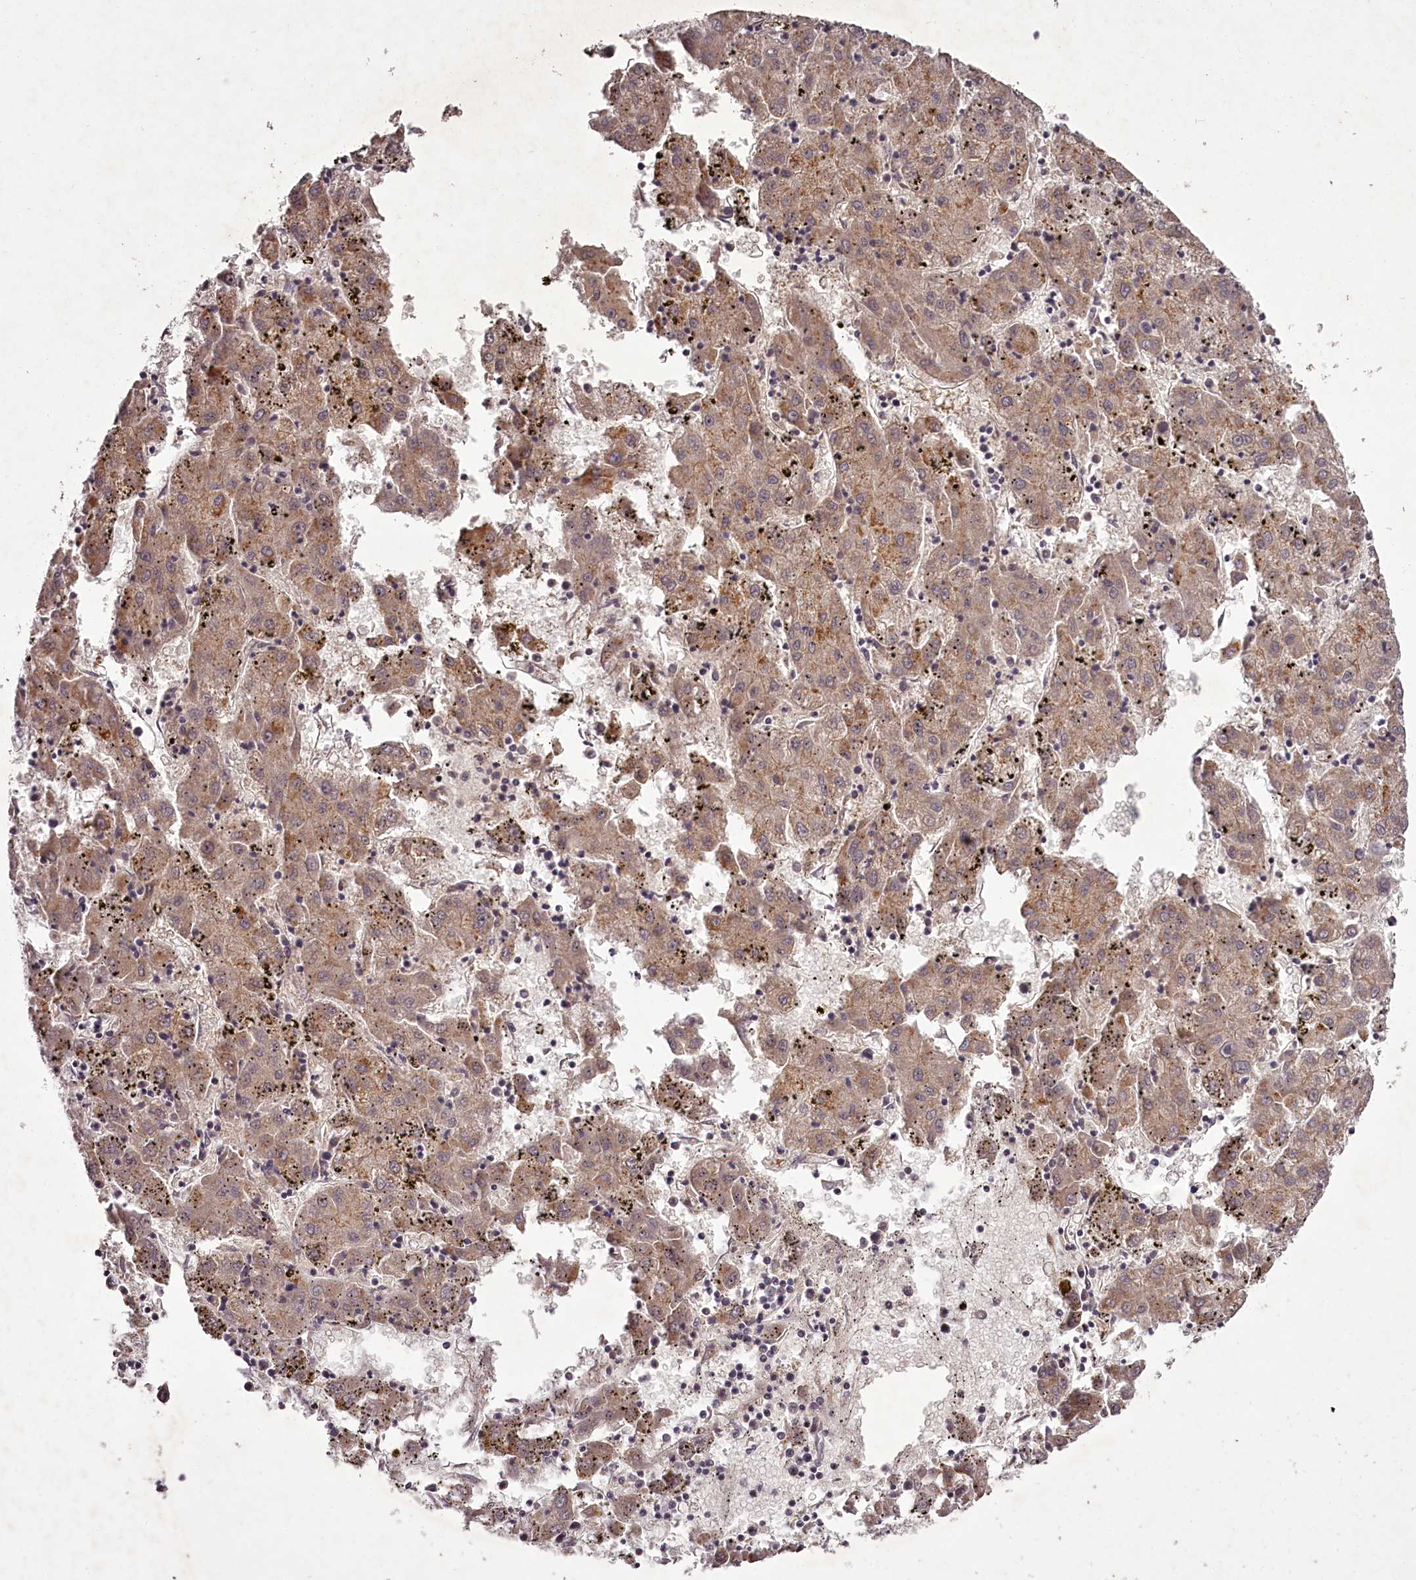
{"staining": {"intensity": "moderate", "quantity": ">75%", "location": "cytoplasmic/membranous"}, "tissue": "liver cancer", "cell_type": "Tumor cells", "image_type": "cancer", "snomed": [{"axis": "morphology", "description": "Carcinoma, Hepatocellular, NOS"}, {"axis": "topography", "description": "Liver"}], "caption": "A histopathology image showing moderate cytoplasmic/membranous expression in about >75% of tumor cells in hepatocellular carcinoma (liver), as visualized by brown immunohistochemical staining.", "gene": "RBMXL2", "patient": {"sex": "male", "age": 72}}